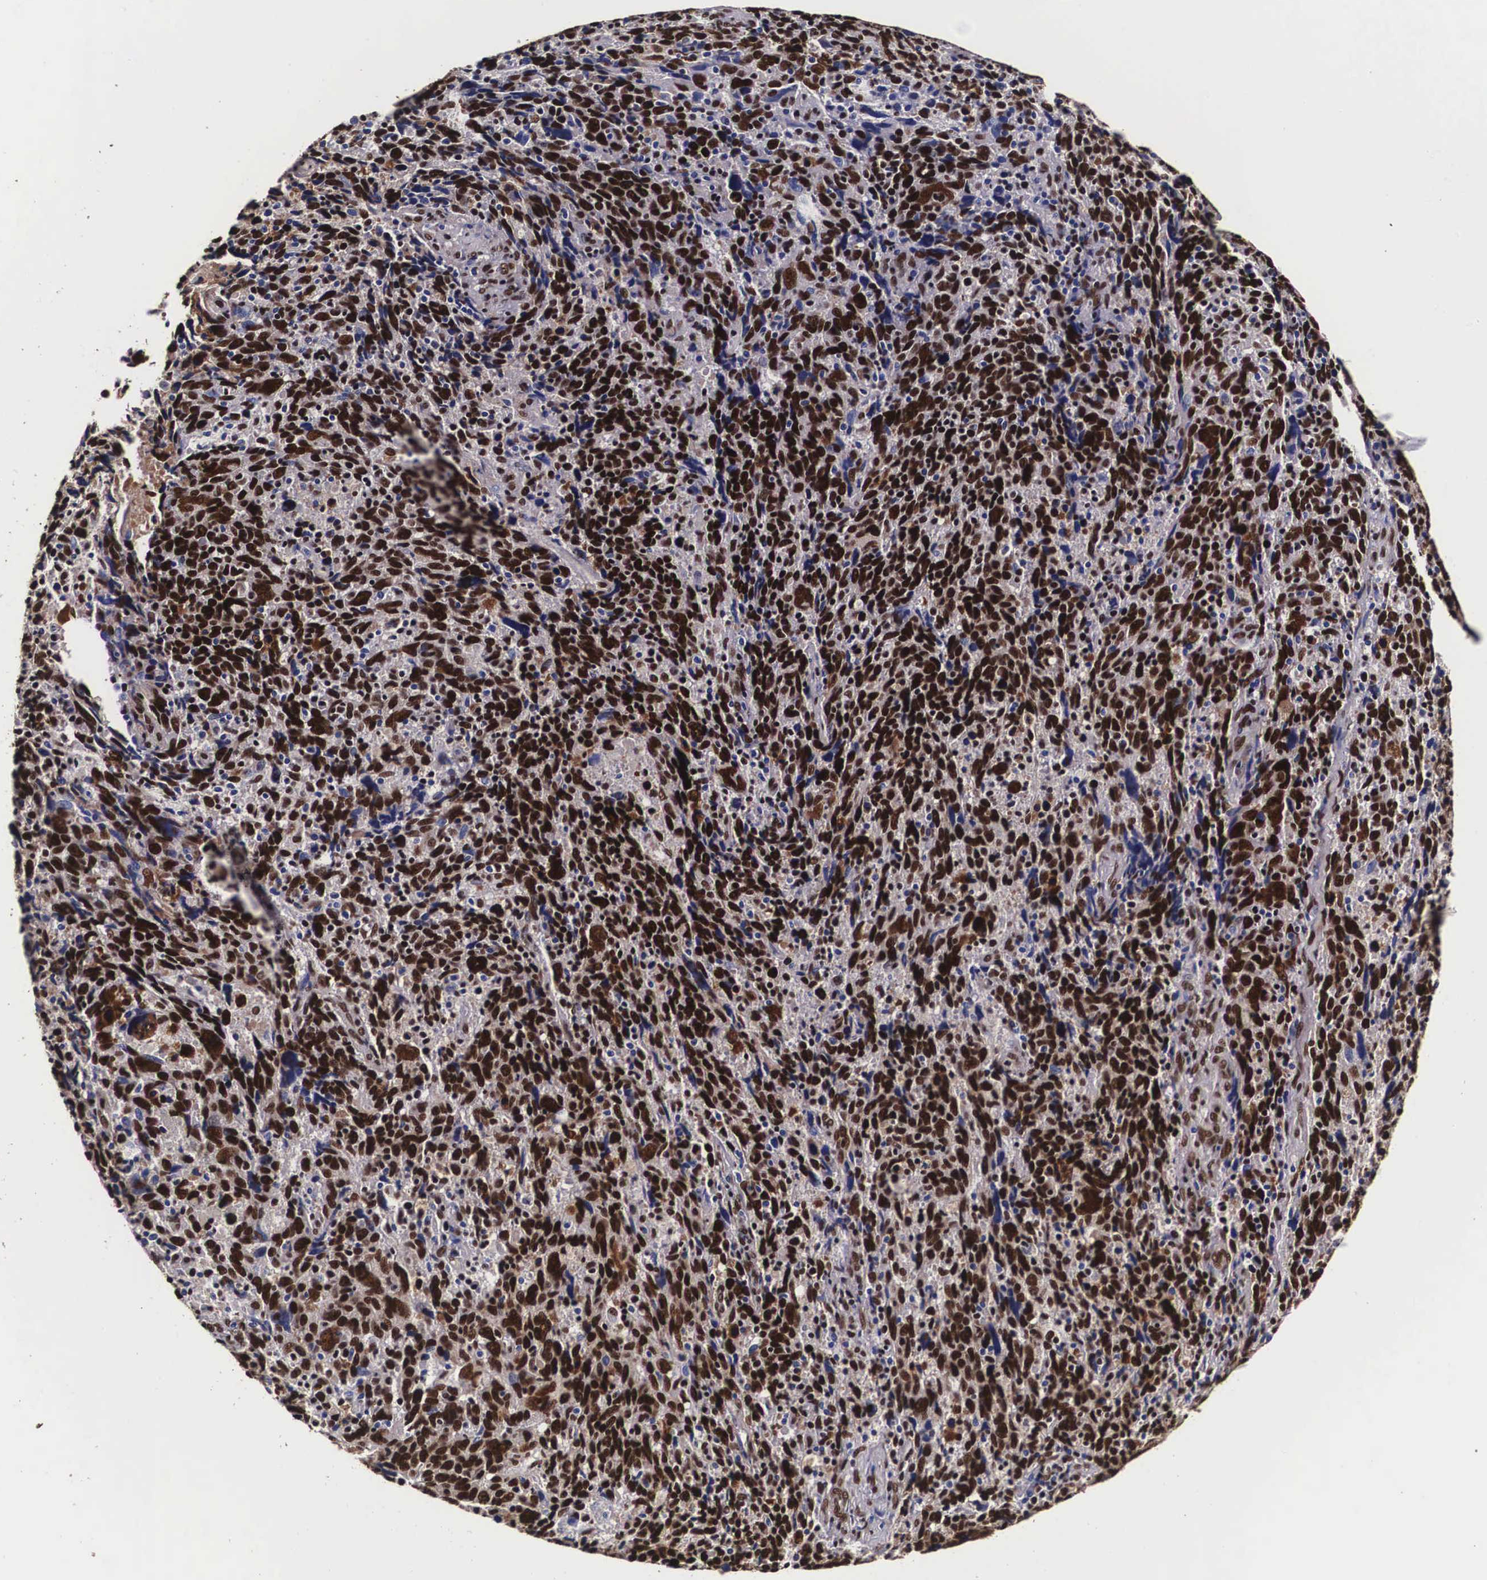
{"staining": {"intensity": "strong", "quantity": ">75%", "location": "cytoplasmic/membranous,nuclear"}, "tissue": "cervical cancer", "cell_type": "Tumor cells", "image_type": "cancer", "snomed": [{"axis": "morphology", "description": "Squamous cell carcinoma, NOS"}, {"axis": "topography", "description": "Cervix"}], "caption": "Protein staining reveals strong cytoplasmic/membranous and nuclear expression in approximately >75% of tumor cells in cervical cancer.", "gene": "PABPN1", "patient": {"sex": "female", "age": 41}}